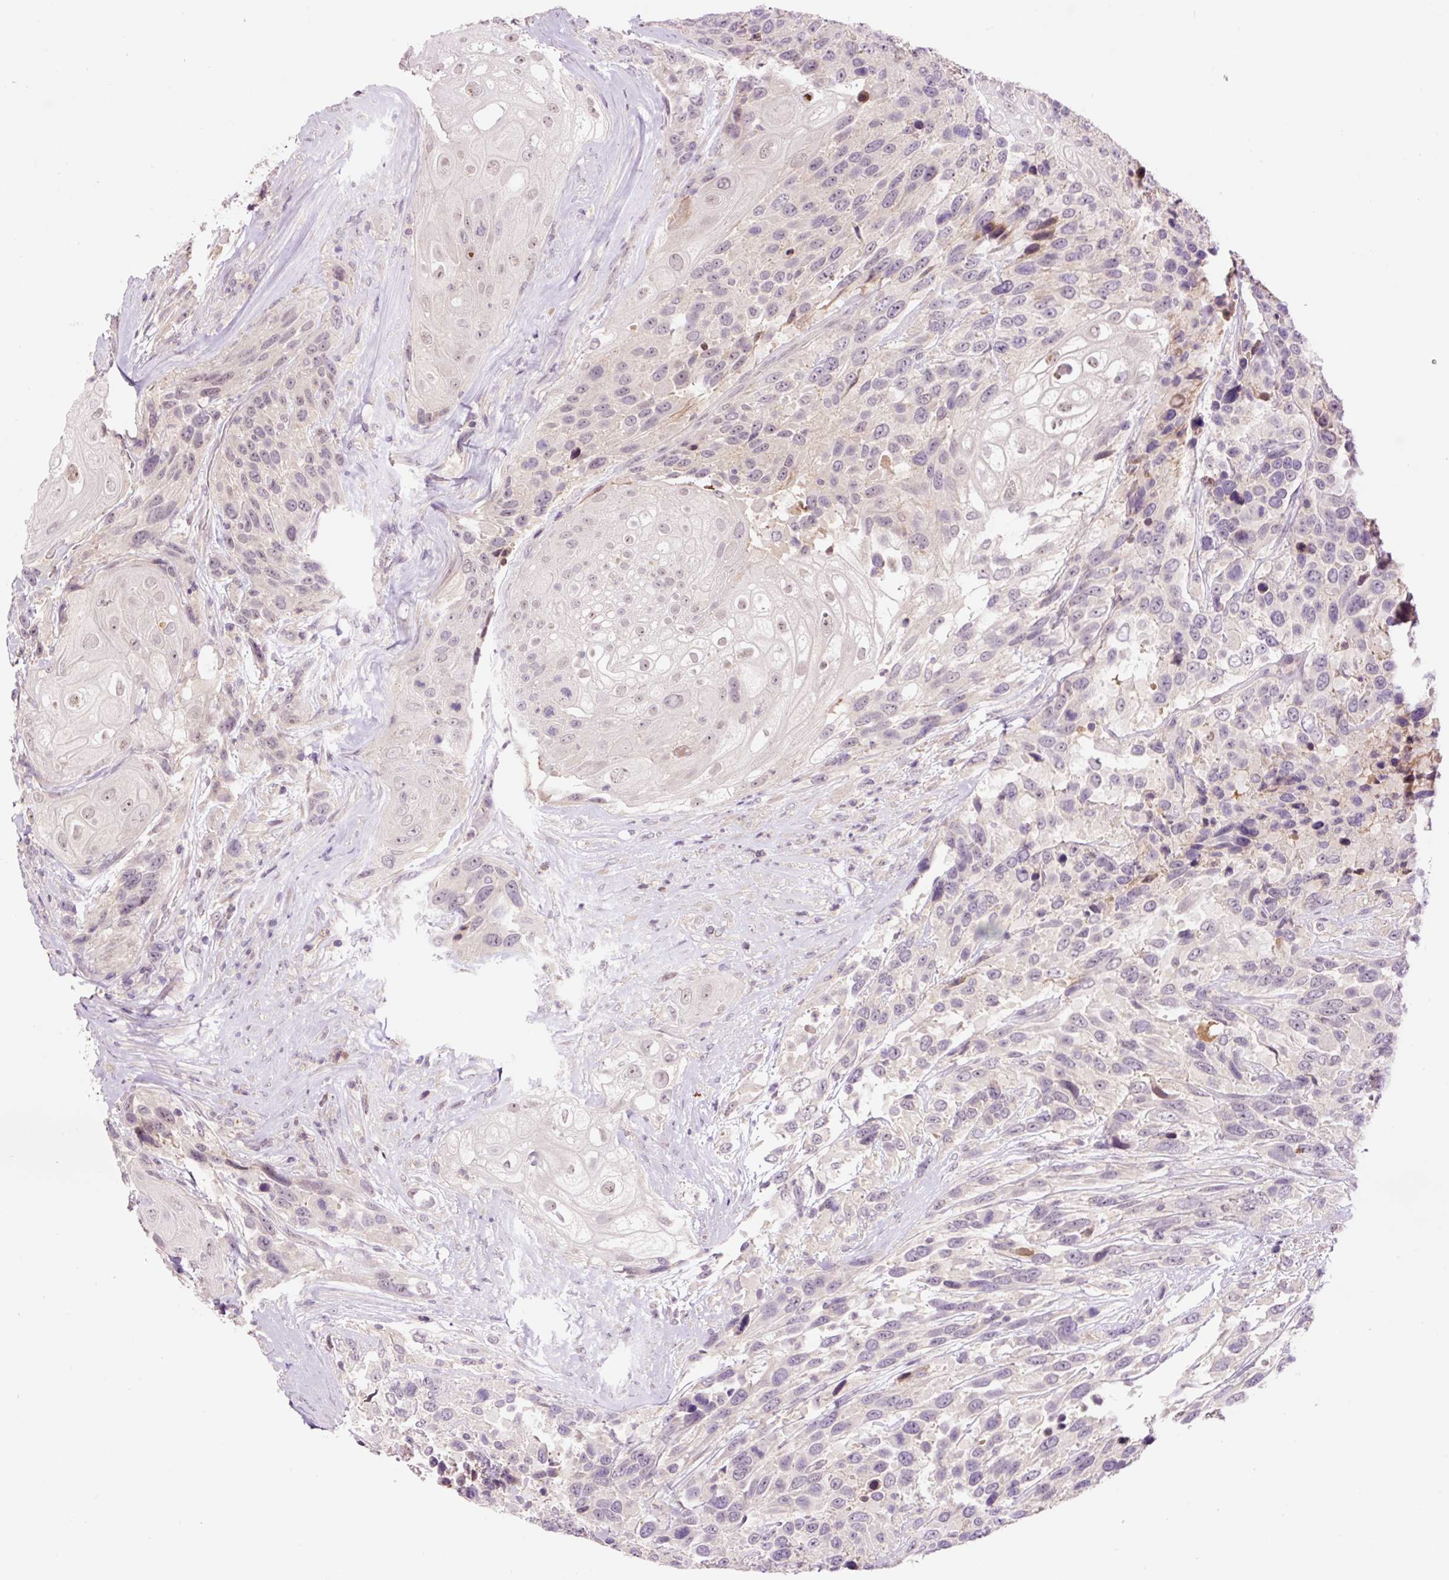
{"staining": {"intensity": "negative", "quantity": "none", "location": "none"}, "tissue": "urothelial cancer", "cell_type": "Tumor cells", "image_type": "cancer", "snomed": [{"axis": "morphology", "description": "Urothelial carcinoma, High grade"}, {"axis": "topography", "description": "Urinary bladder"}], "caption": "Immunohistochemistry histopathology image of high-grade urothelial carcinoma stained for a protein (brown), which reveals no staining in tumor cells.", "gene": "DPPA4", "patient": {"sex": "female", "age": 70}}